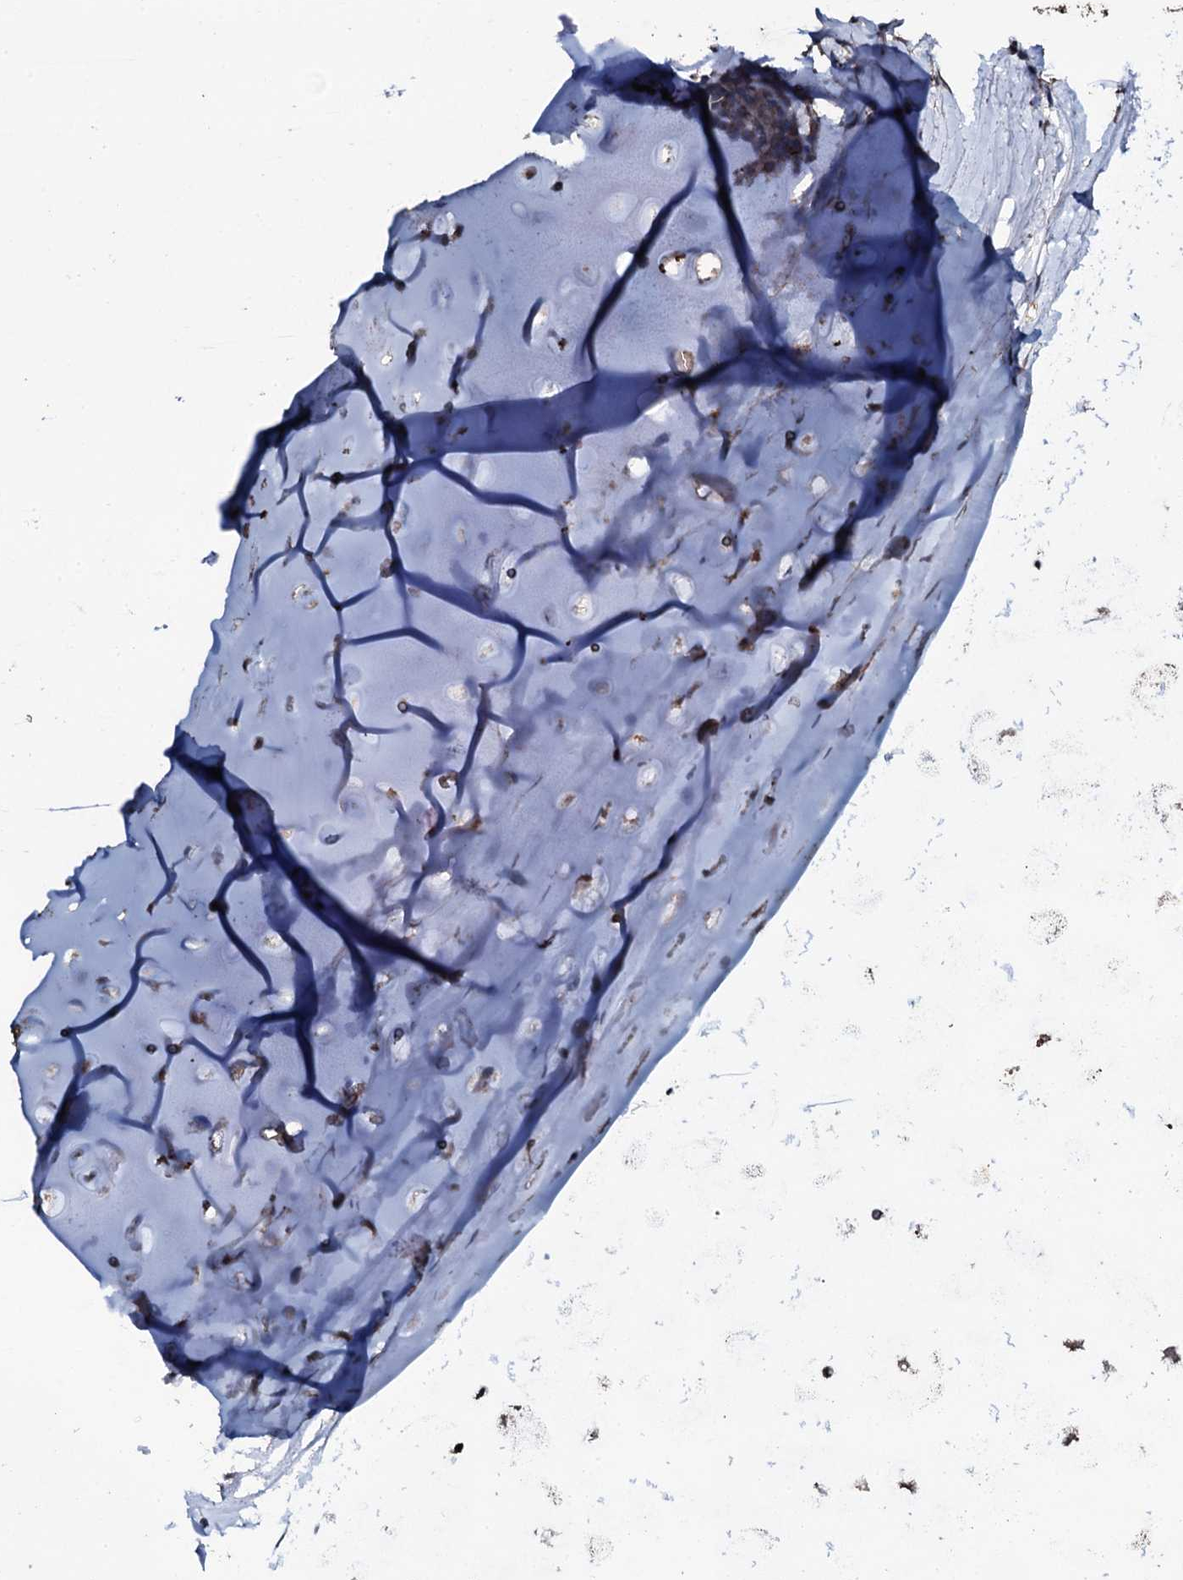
{"staining": {"intensity": "moderate", "quantity": "25%-75%", "location": "cytoplasmic/membranous"}, "tissue": "adipose tissue", "cell_type": "Adipocytes", "image_type": "normal", "snomed": [{"axis": "morphology", "description": "Normal tissue, NOS"}, {"axis": "topography", "description": "Lymph node"}, {"axis": "topography", "description": "Bronchus"}], "caption": "Immunohistochemistry (IHC) micrograph of benign adipose tissue: human adipose tissue stained using IHC displays medium levels of moderate protein expression localized specifically in the cytoplasmic/membranous of adipocytes, appearing as a cytoplasmic/membranous brown color.", "gene": "MRPS31", "patient": {"sex": "male", "age": 63}}